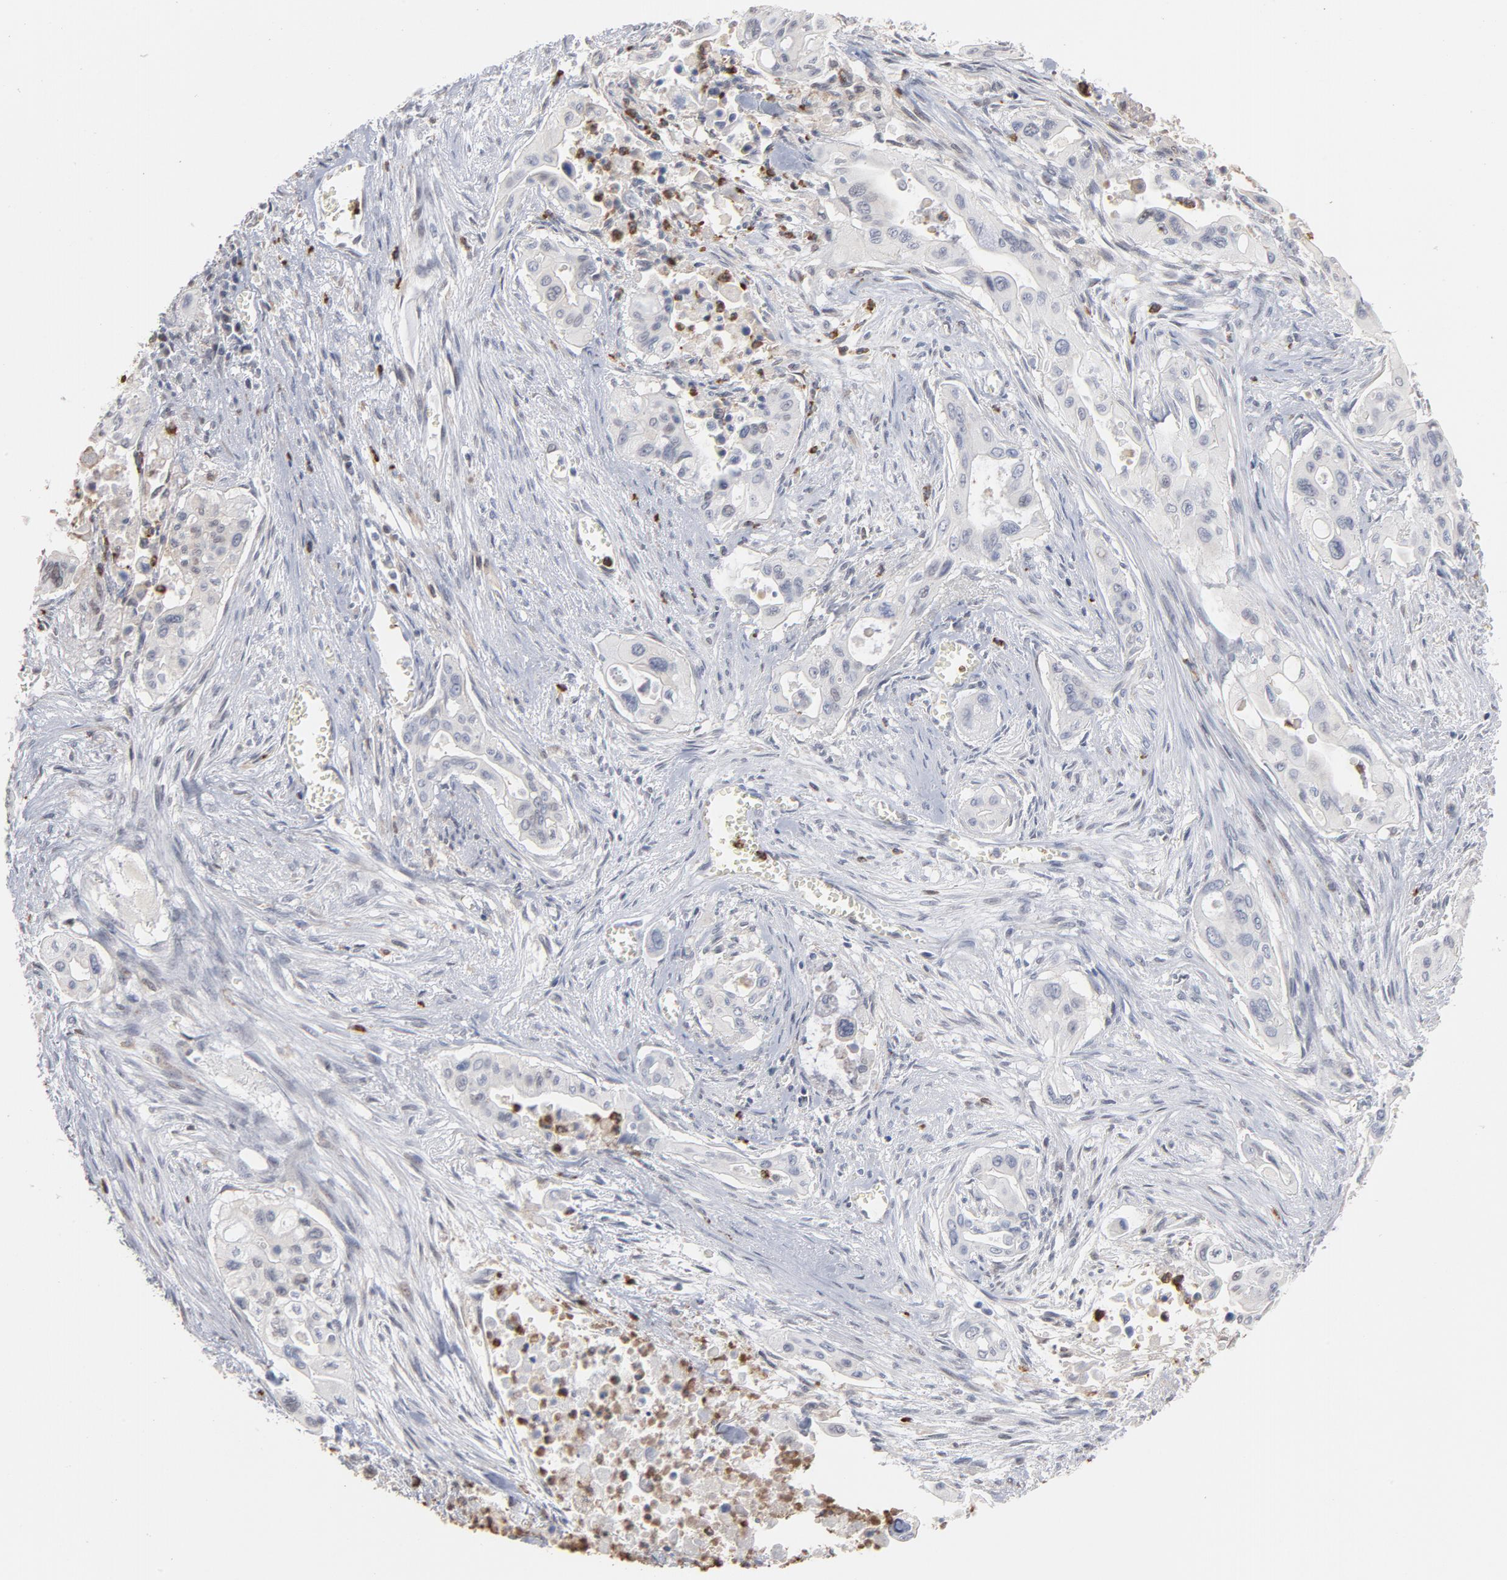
{"staining": {"intensity": "negative", "quantity": "none", "location": "none"}, "tissue": "pancreatic cancer", "cell_type": "Tumor cells", "image_type": "cancer", "snomed": [{"axis": "morphology", "description": "Adenocarcinoma, NOS"}, {"axis": "topography", "description": "Pancreas"}], "caption": "Immunohistochemistry of adenocarcinoma (pancreatic) shows no positivity in tumor cells.", "gene": "PNMA1", "patient": {"sex": "male", "age": 77}}